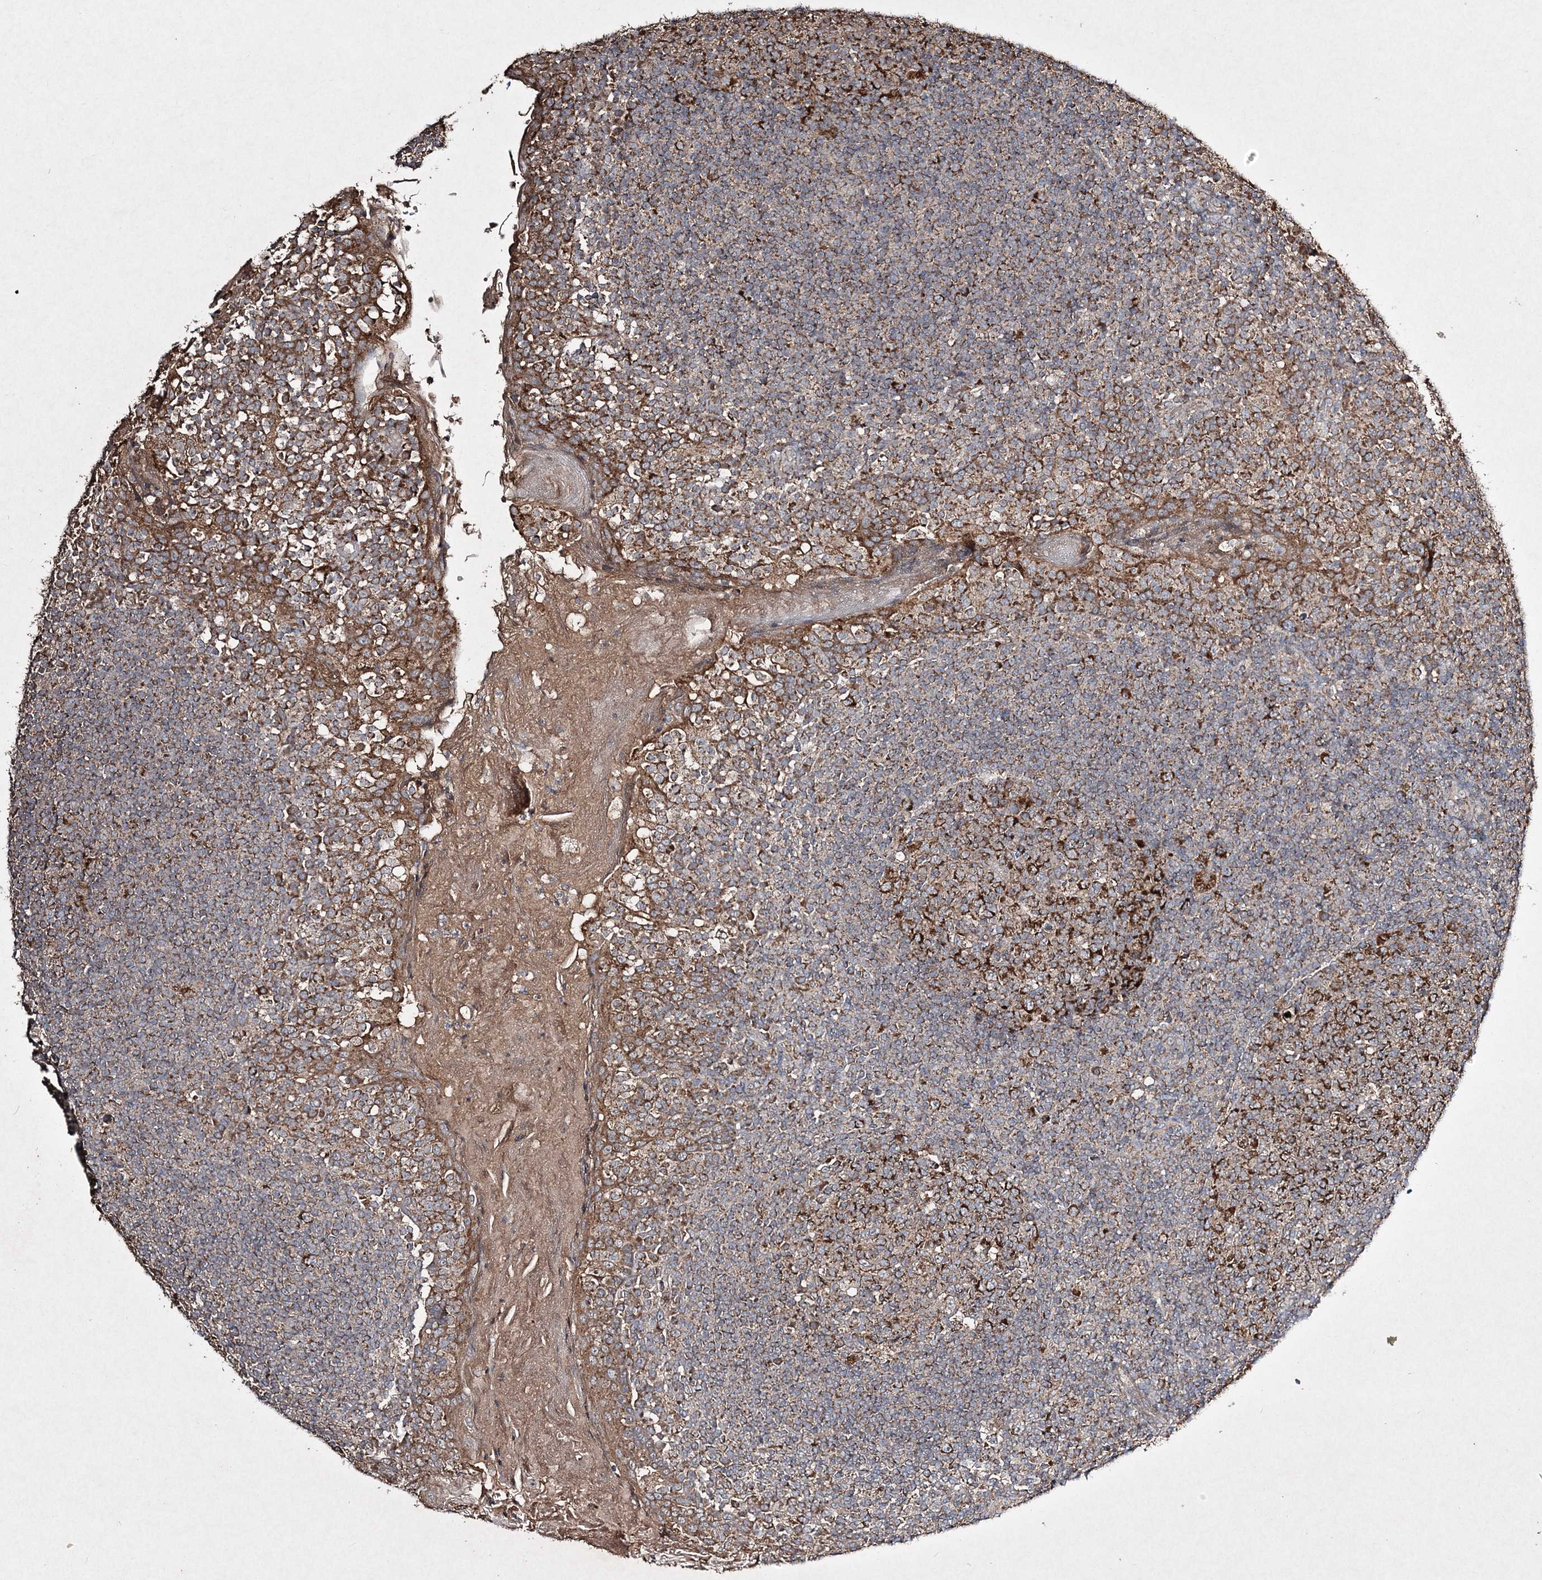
{"staining": {"intensity": "strong", "quantity": ">75%", "location": "cytoplasmic/membranous"}, "tissue": "tonsil", "cell_type": "Germinal center cells", "image_type": "normal", "snomed": [{"axis": "morphology", "description": "Normal tissue, NOS"}, {"axis": "topography", "description": "Tonsil"}], "caption": "High-magnification brightfield microscopy of normal tonsil stained with DAB (brown) and counterstained with hematoxylin (blue). germinal center cells exhibit strong cytoplasmic/membranous expression is appreciated in about>75% of cells.", "gene": "GRSF1", "patient": {"sex": "female", "age": 19}}